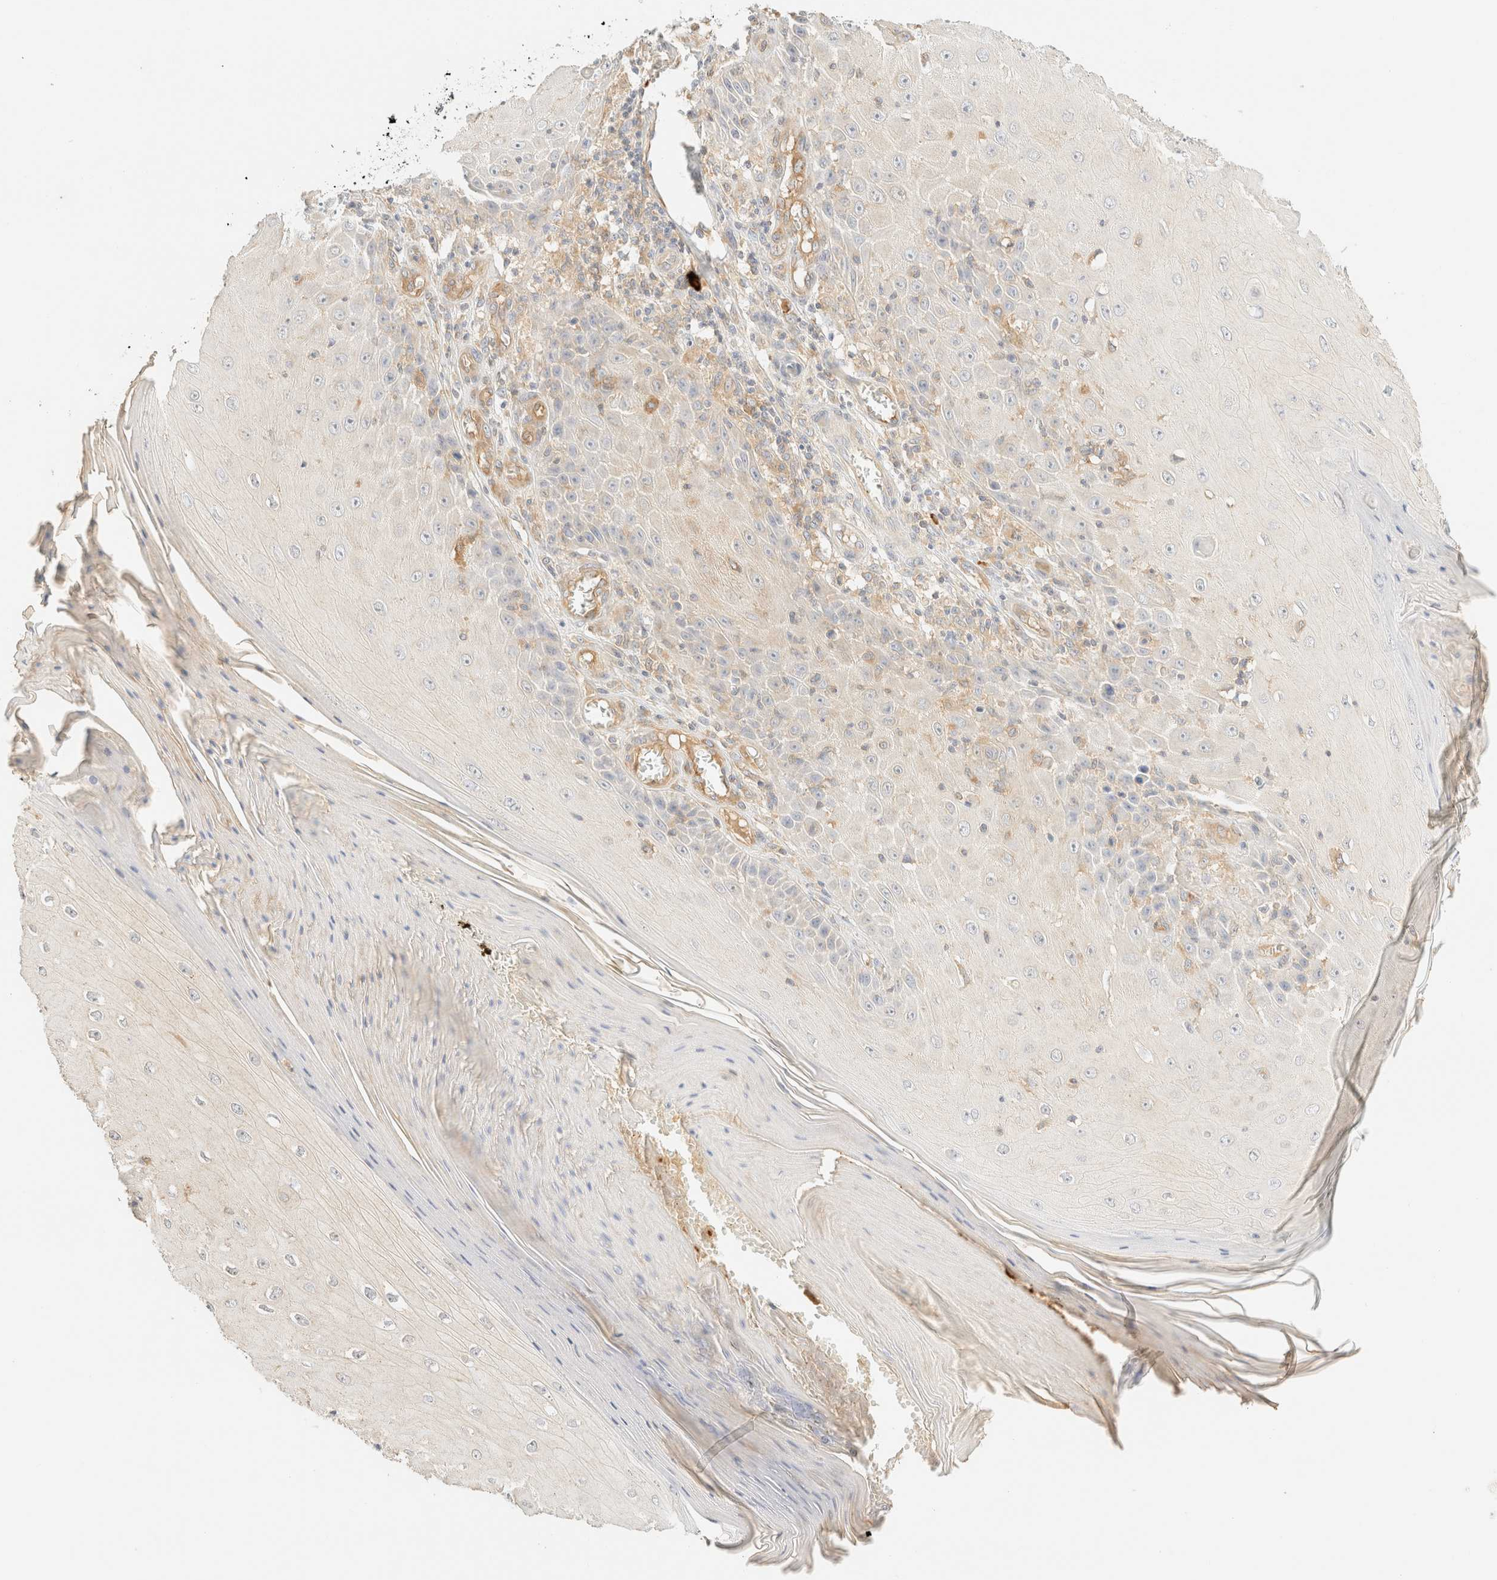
{"staining": {"intensity": "negative", "quantity": "none", "location": "none"}, "tissue": "skin cancer", "cell_type": "Tumor cells", "image_type": "cancer", "snomed": [{"axis": "morphology", "description": "Squamous cell carcinoma, NOS"}, {"axis": "topography", "description": "Skin"}], "caption": "Protein analysis of skin cancer (squamous cell carcinoma) shows no significant staining in tumor cells.", "gene": "FHOD1", "patient": {"sex": "female", "age": 73}}